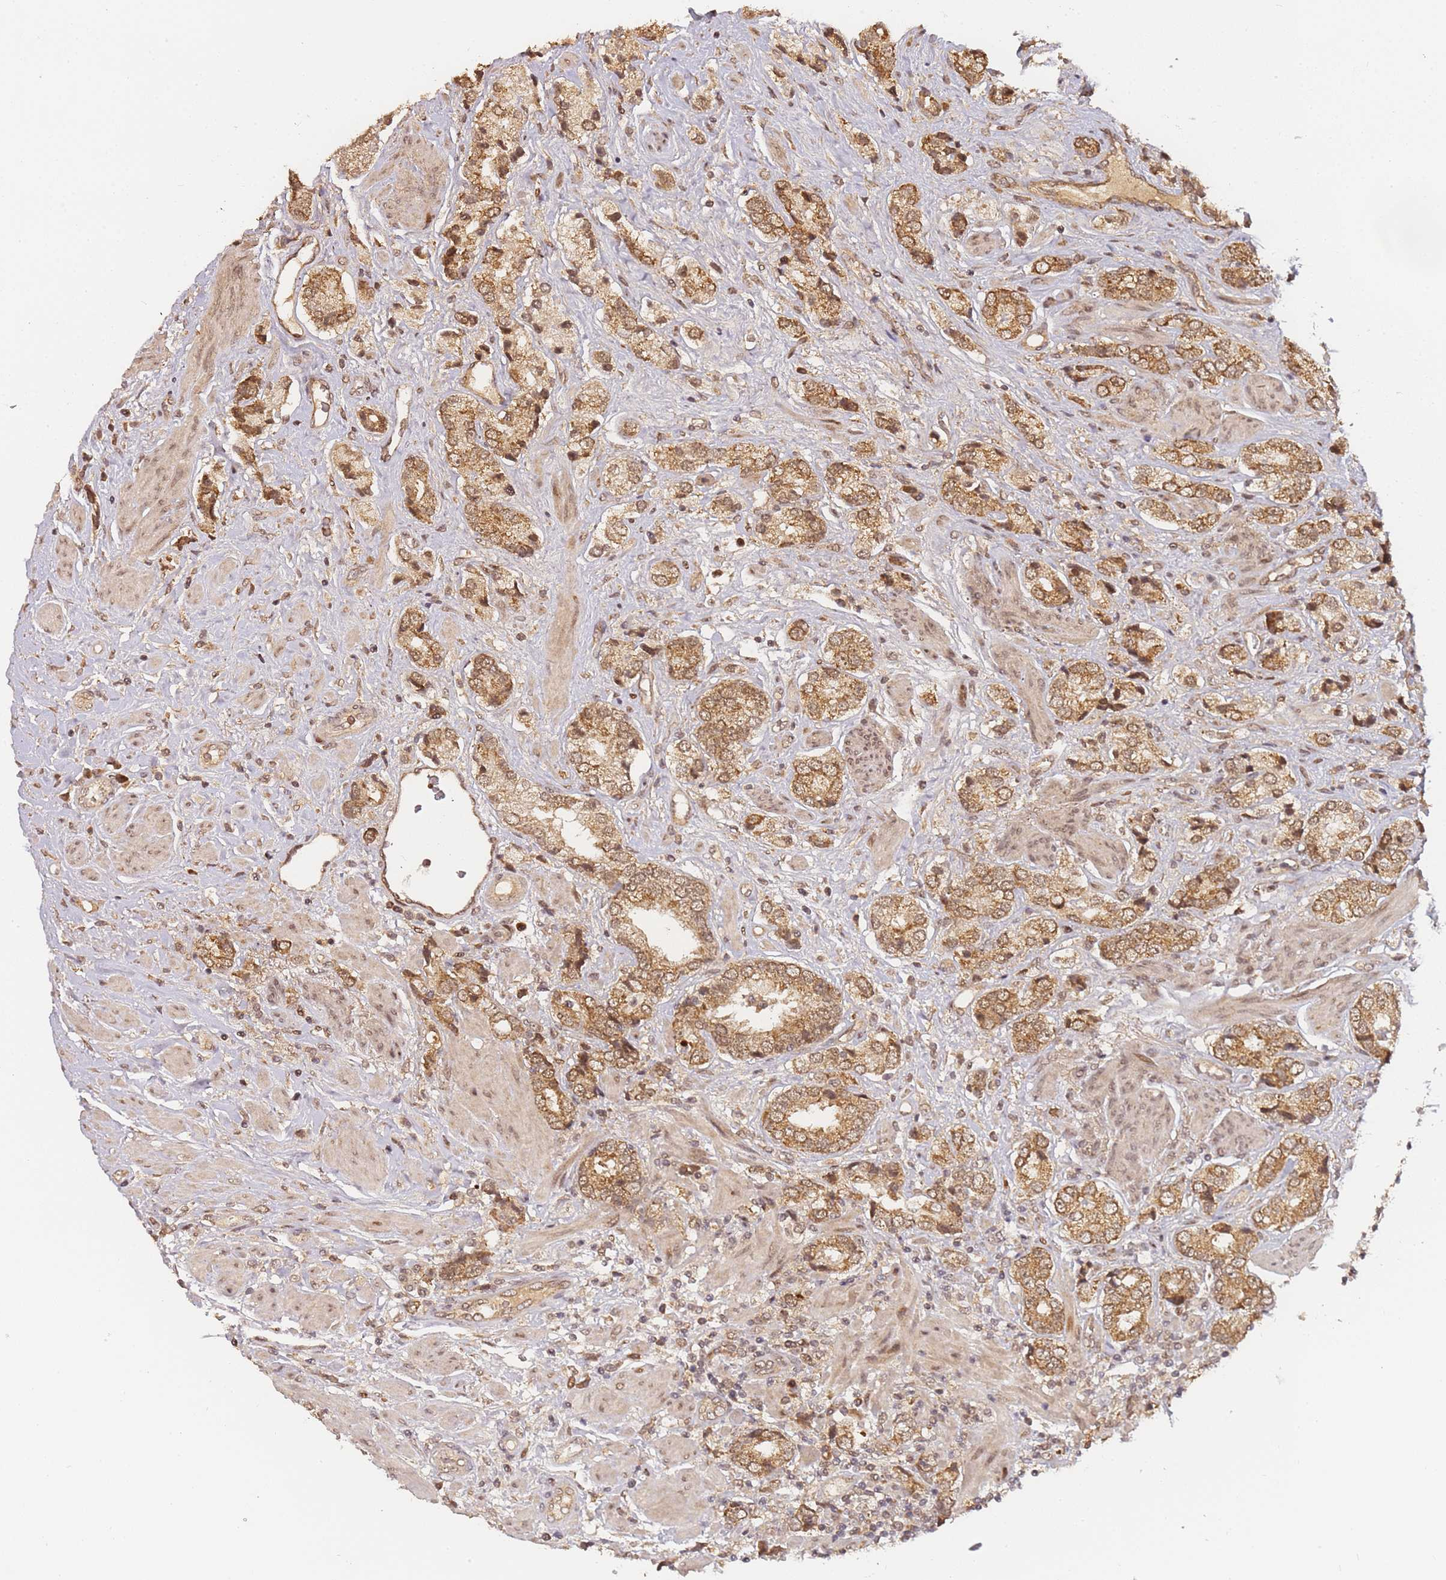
{"staining": {"intensity": "moderate", "quantity": ">75%", "location": "cytoplasmic/membranous,nuclear"}, "tissue": "prostate cancer", "cell_type": "Tumor cells", "image_type": "cancer", "snomed": [{"axis": "morphology", "description": "Adenocarcinoma, High grade"}, {"axis": "topography", "description": "Prostate and seminal vesicle, NOS"}], "caption": "Immunohistochemistry (IHC) (DAB) staining of prostate cancer (adenocarcinoma (high-grade)) displays moderate cytoplasmic/membranous and nuclear protein expression in about >75% of tumor cells. Using DAB (brown) and hematoxylin (blue) stains, captured at high magnification using brightfield microscopy.", "gene": "ZNF497", "patient": {"sex": "male", "age": 64}}